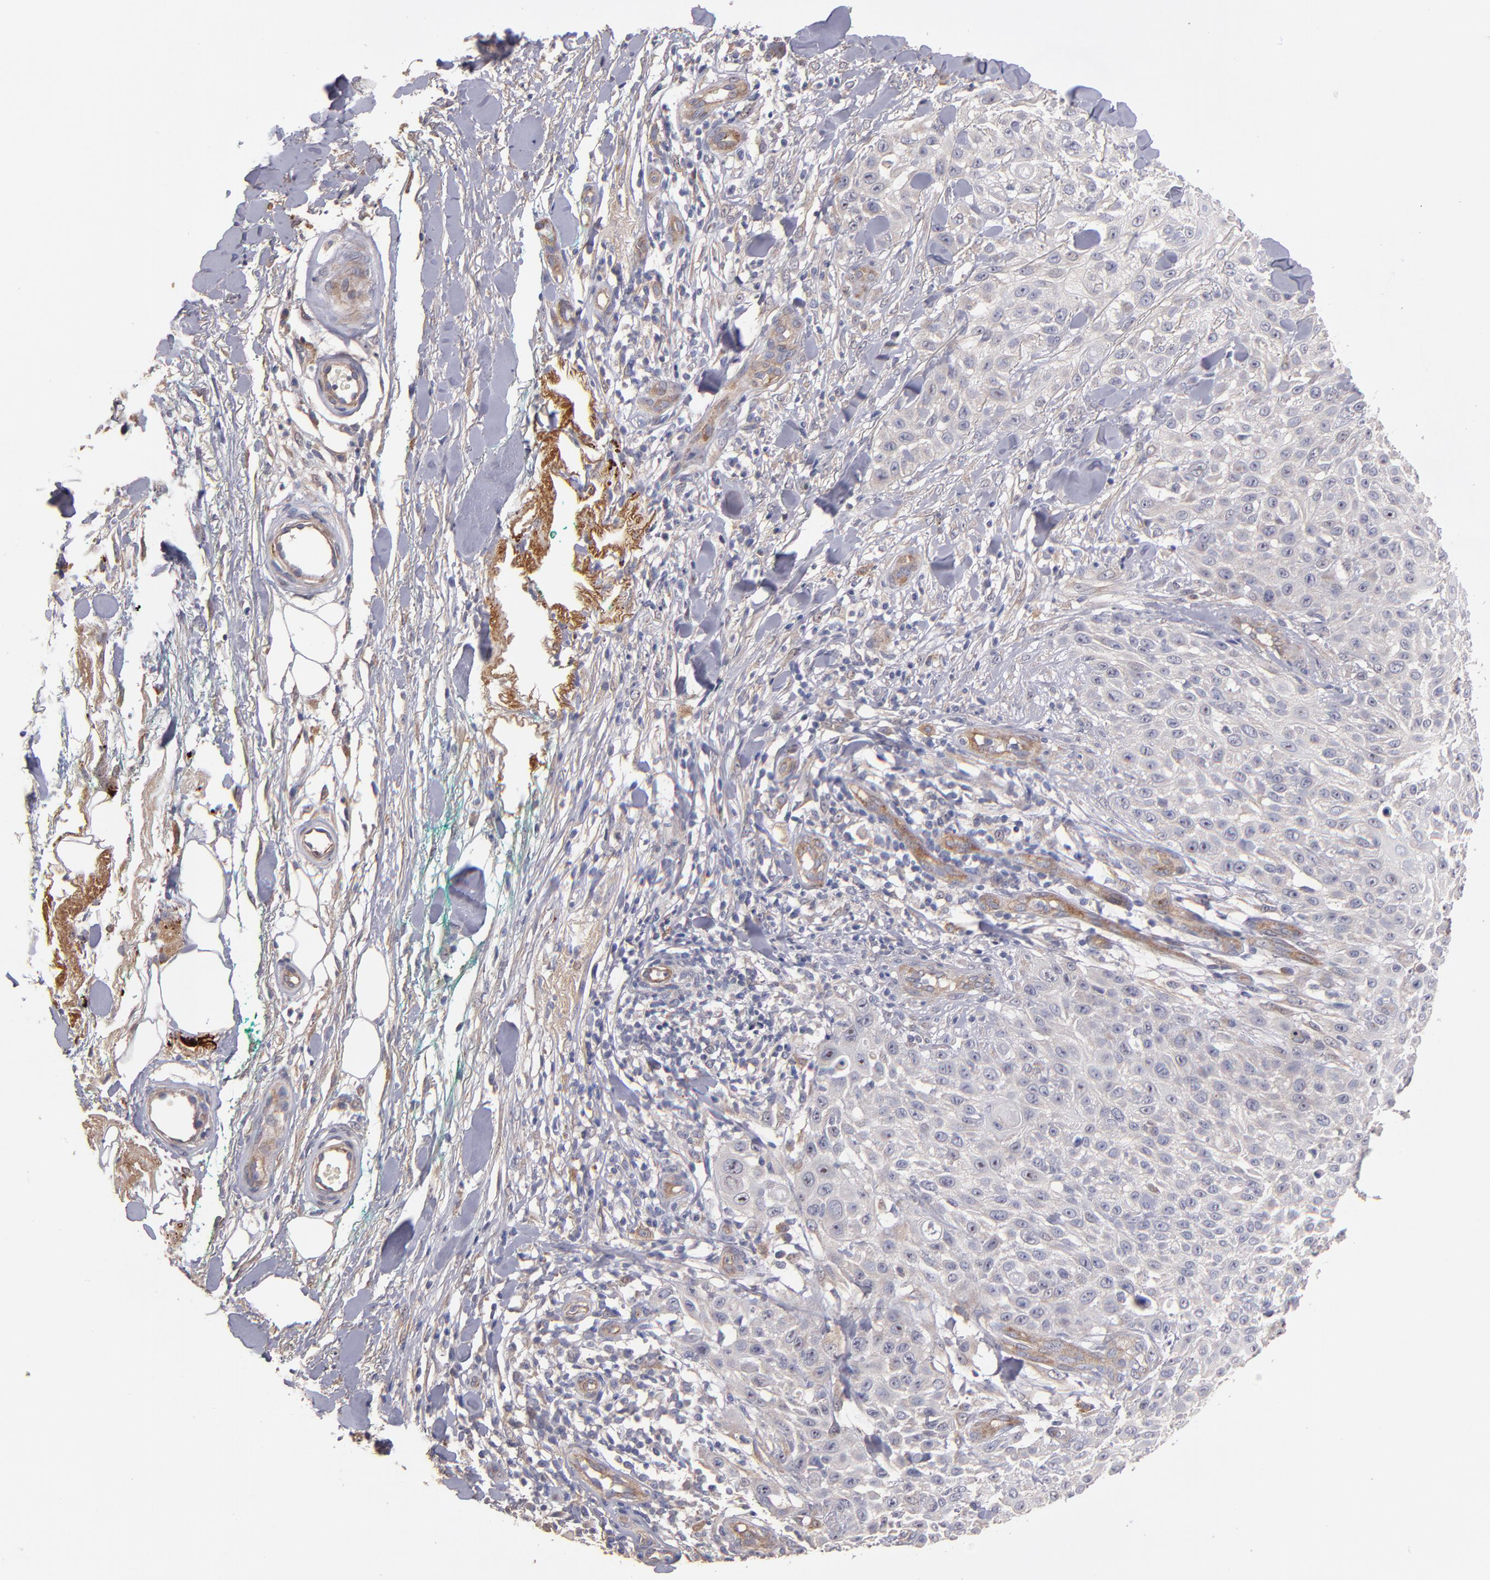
{"staining": {"intensity": "weak", "quantity": "<25%", "location": "cytoplasmic/membranous"}, "tissue": "skin cancer", "cell_type": "Tumor cells", "image_type": "cancer", "snomed": [{"axis": "morphology", "description": "Squamous cell carcinoma, NOS"}, {"axis": "topography", "description": "Skin"}], "caption": "Immunohistochemistry (IHC) photomicrograph of neoplastic tissue: squamous cell carcinoma (skin) stained with DAB (3,3'-diaminobenzidine) demonstrates no significant protein staining in tumor cells.", "gene": "MAGEE1", "patient": {"sex": "female", "age": 42}}